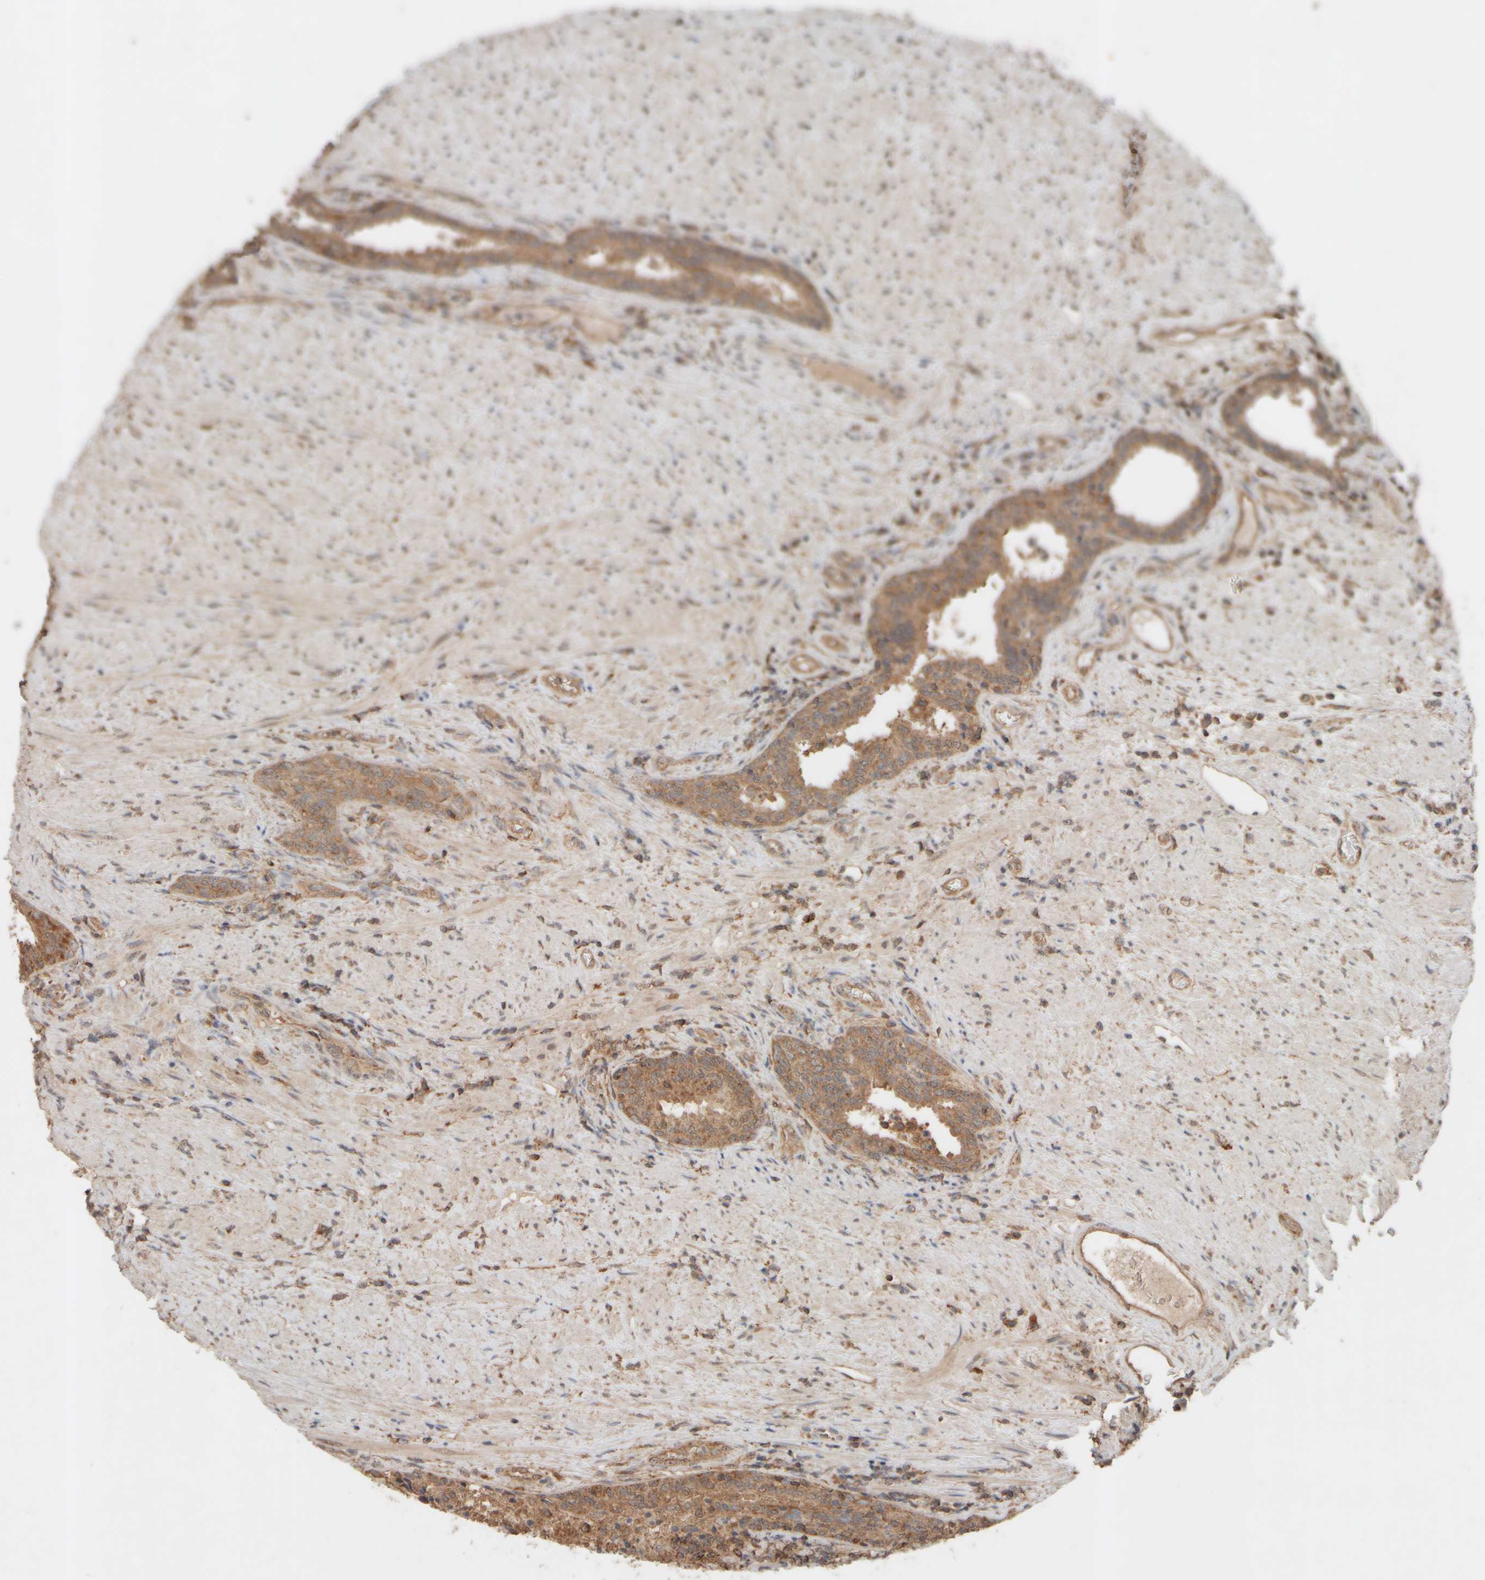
{"staining": {"intensity": "moderate", "quantity": ">75%", "location": "cytoplasmic/membranous"}, "tissue": "prostate", "cell_type": "Glandular cells", "image_type": "normal", "snomed": [{"axis": "morphology", "description": "Normal tissue, NOS"}, {"axis": "topography", "description": "Prostate"}], "caption": "Immunohistochemical staining of unremarkable human prostate exhibits moderate cytoplasmic/membranous protein expression in about >75% of glandular cells.", "gene": "EIF2B3", "patient": {"sex": "male", "age": 76}}